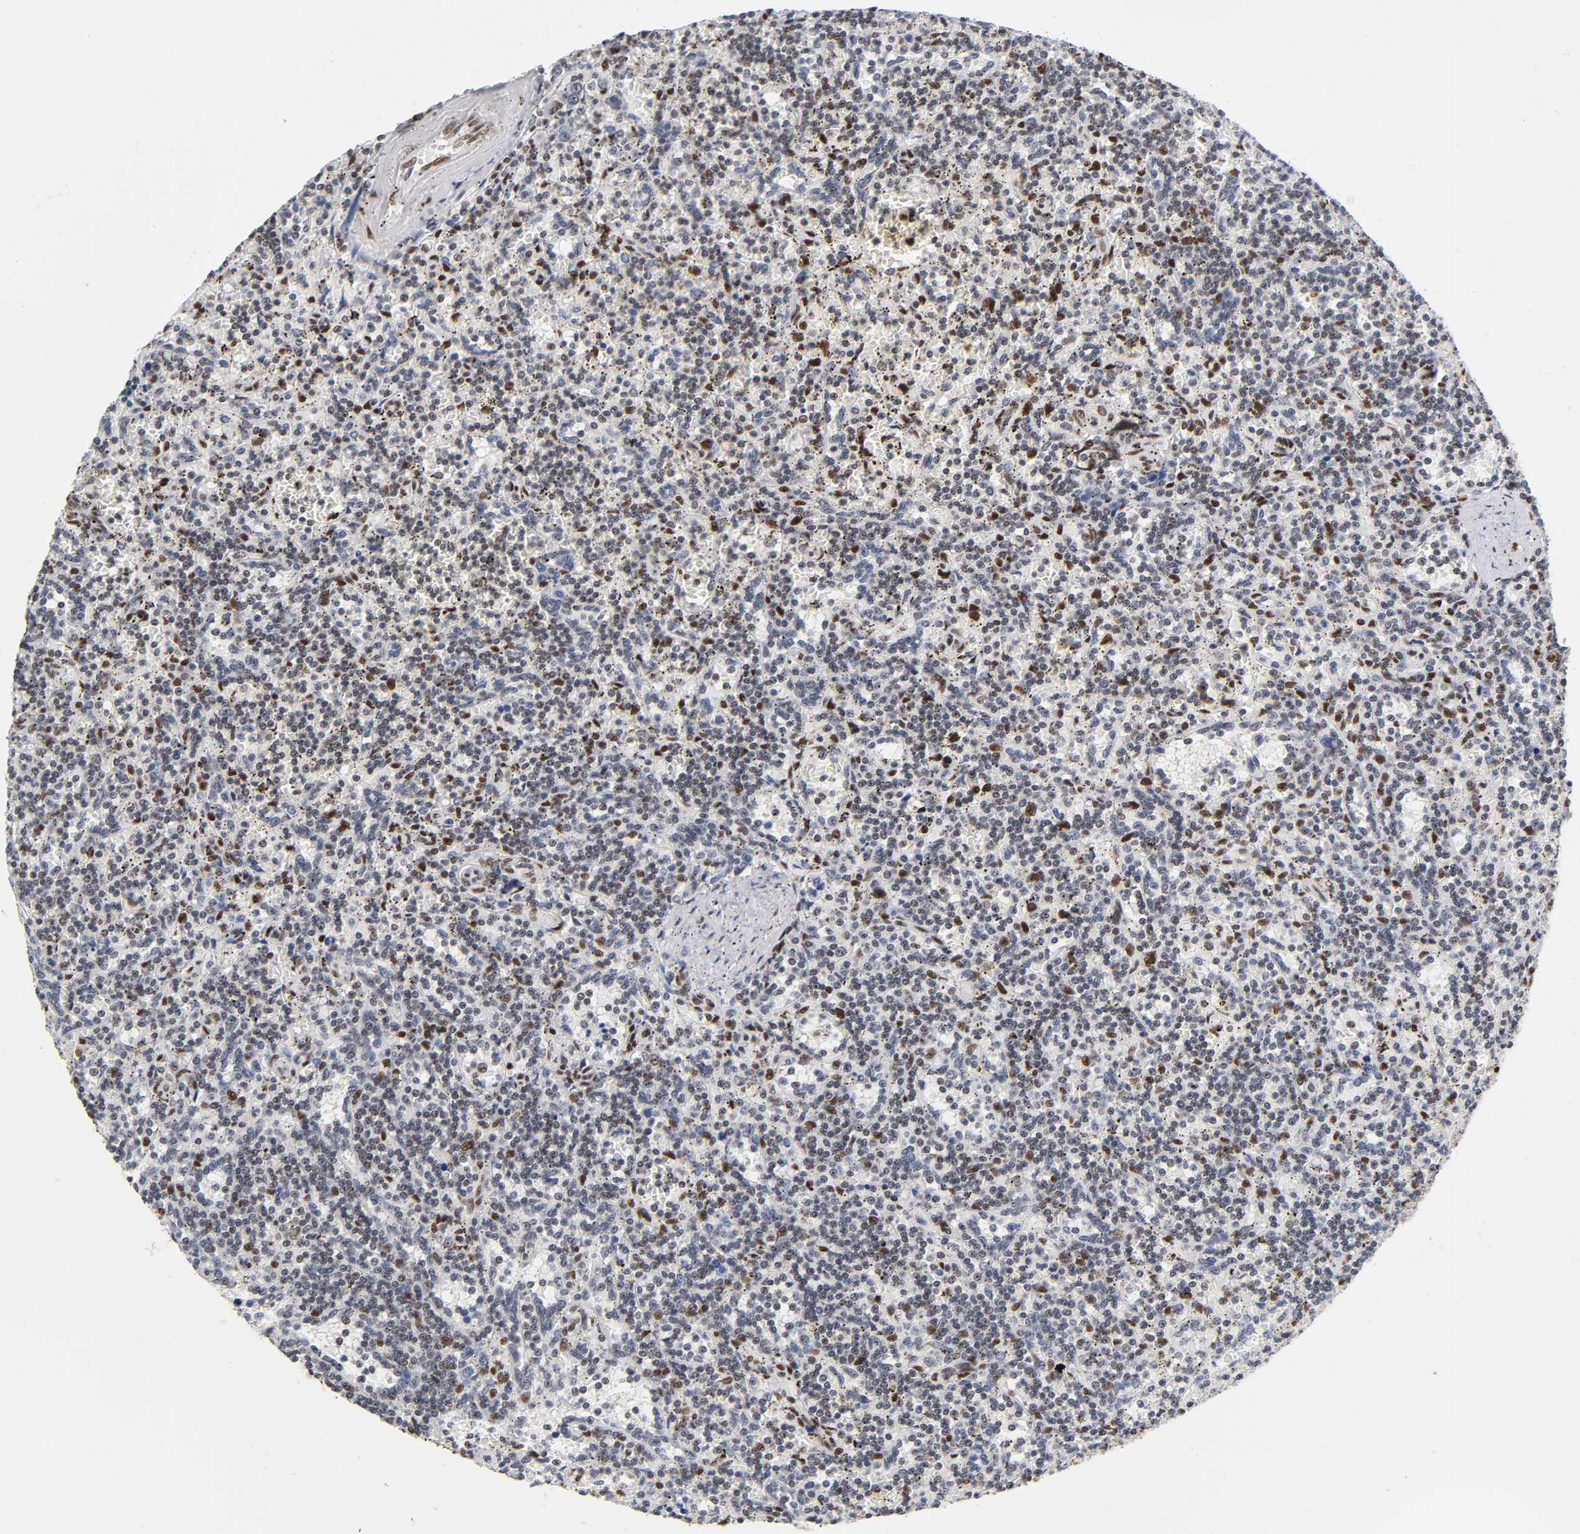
{"staining": {"intensity": "moderate", "quantity": "25%-75%", "location": "nuclear"}, "tissue": "lymphoma", "cell_type": "Tumor cells", "image_type": "cancer", "snomed": [{"axis": "morphology", "description": "Malignant lymphoma, non-Hodgkin's type, Low grade"}, {"axis": "topography", "description": "Spleen"}], "caption": "IHC micrograph of neoplastic tissue: lymphoma stained using IHC shows medium levels of moderate protein expression localized specifically in the nuclear of tumor cells, appearing as a nuclear brown color.", "gene": "NR3C1", "patient": {"sex": "male", "age": 73}}